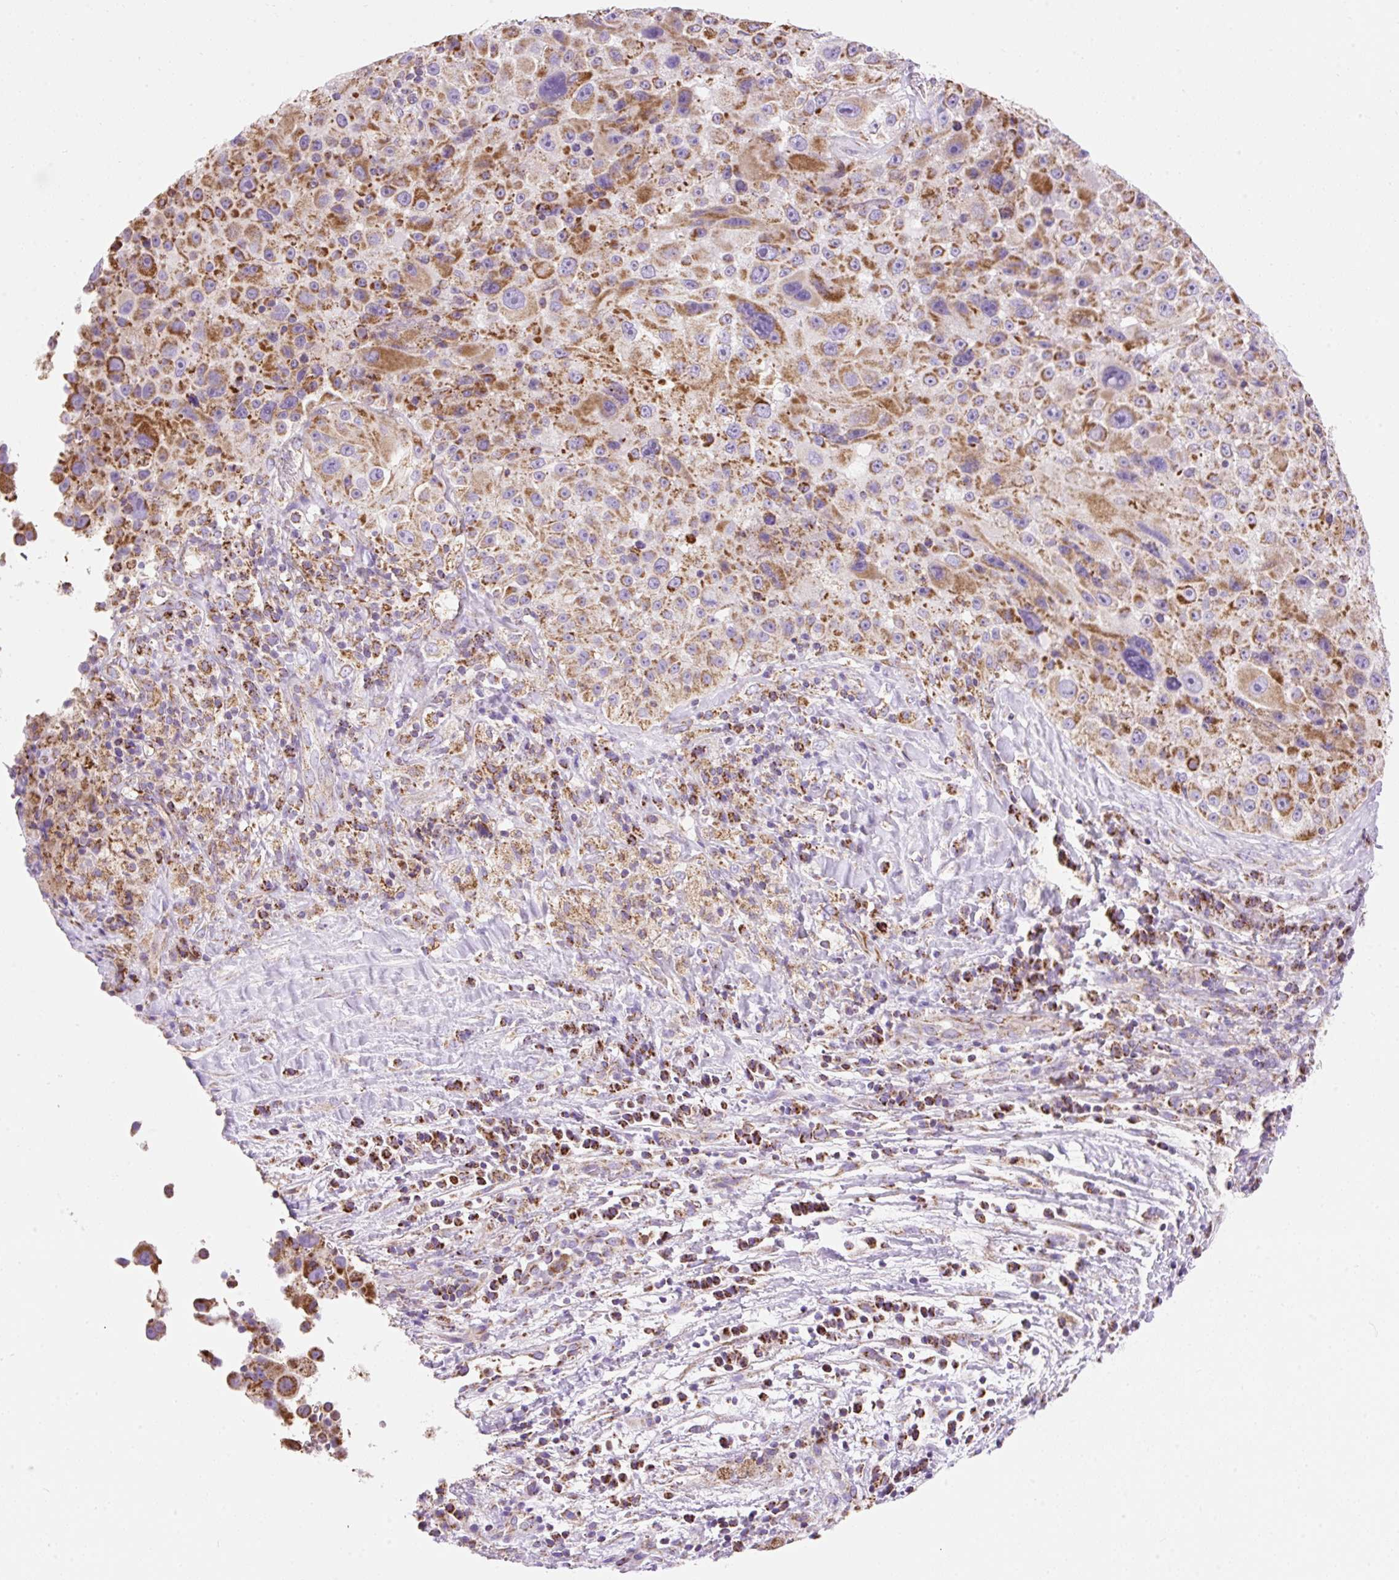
{"staining": {"intensity": "moderate", "quantity": ">75%", "location": "cytoplasmic/membranous"}, "tissue": "melanoma", "cell_type": "Tumor cells", "image_type": "cancer", "snomed": [{"axis": "morphology", "description": "Malignant melanoma, Metastatic site"}, {"axis": "topography", "description": "Lymph node"}], "caption": "Protein staining of melanoma tissue reveals moderate cytoplasmic/membranous positivity in approximately >75% of tumor cells.", "gene": "DAAM2", "patient": {"sex": "male", "age": 62}}